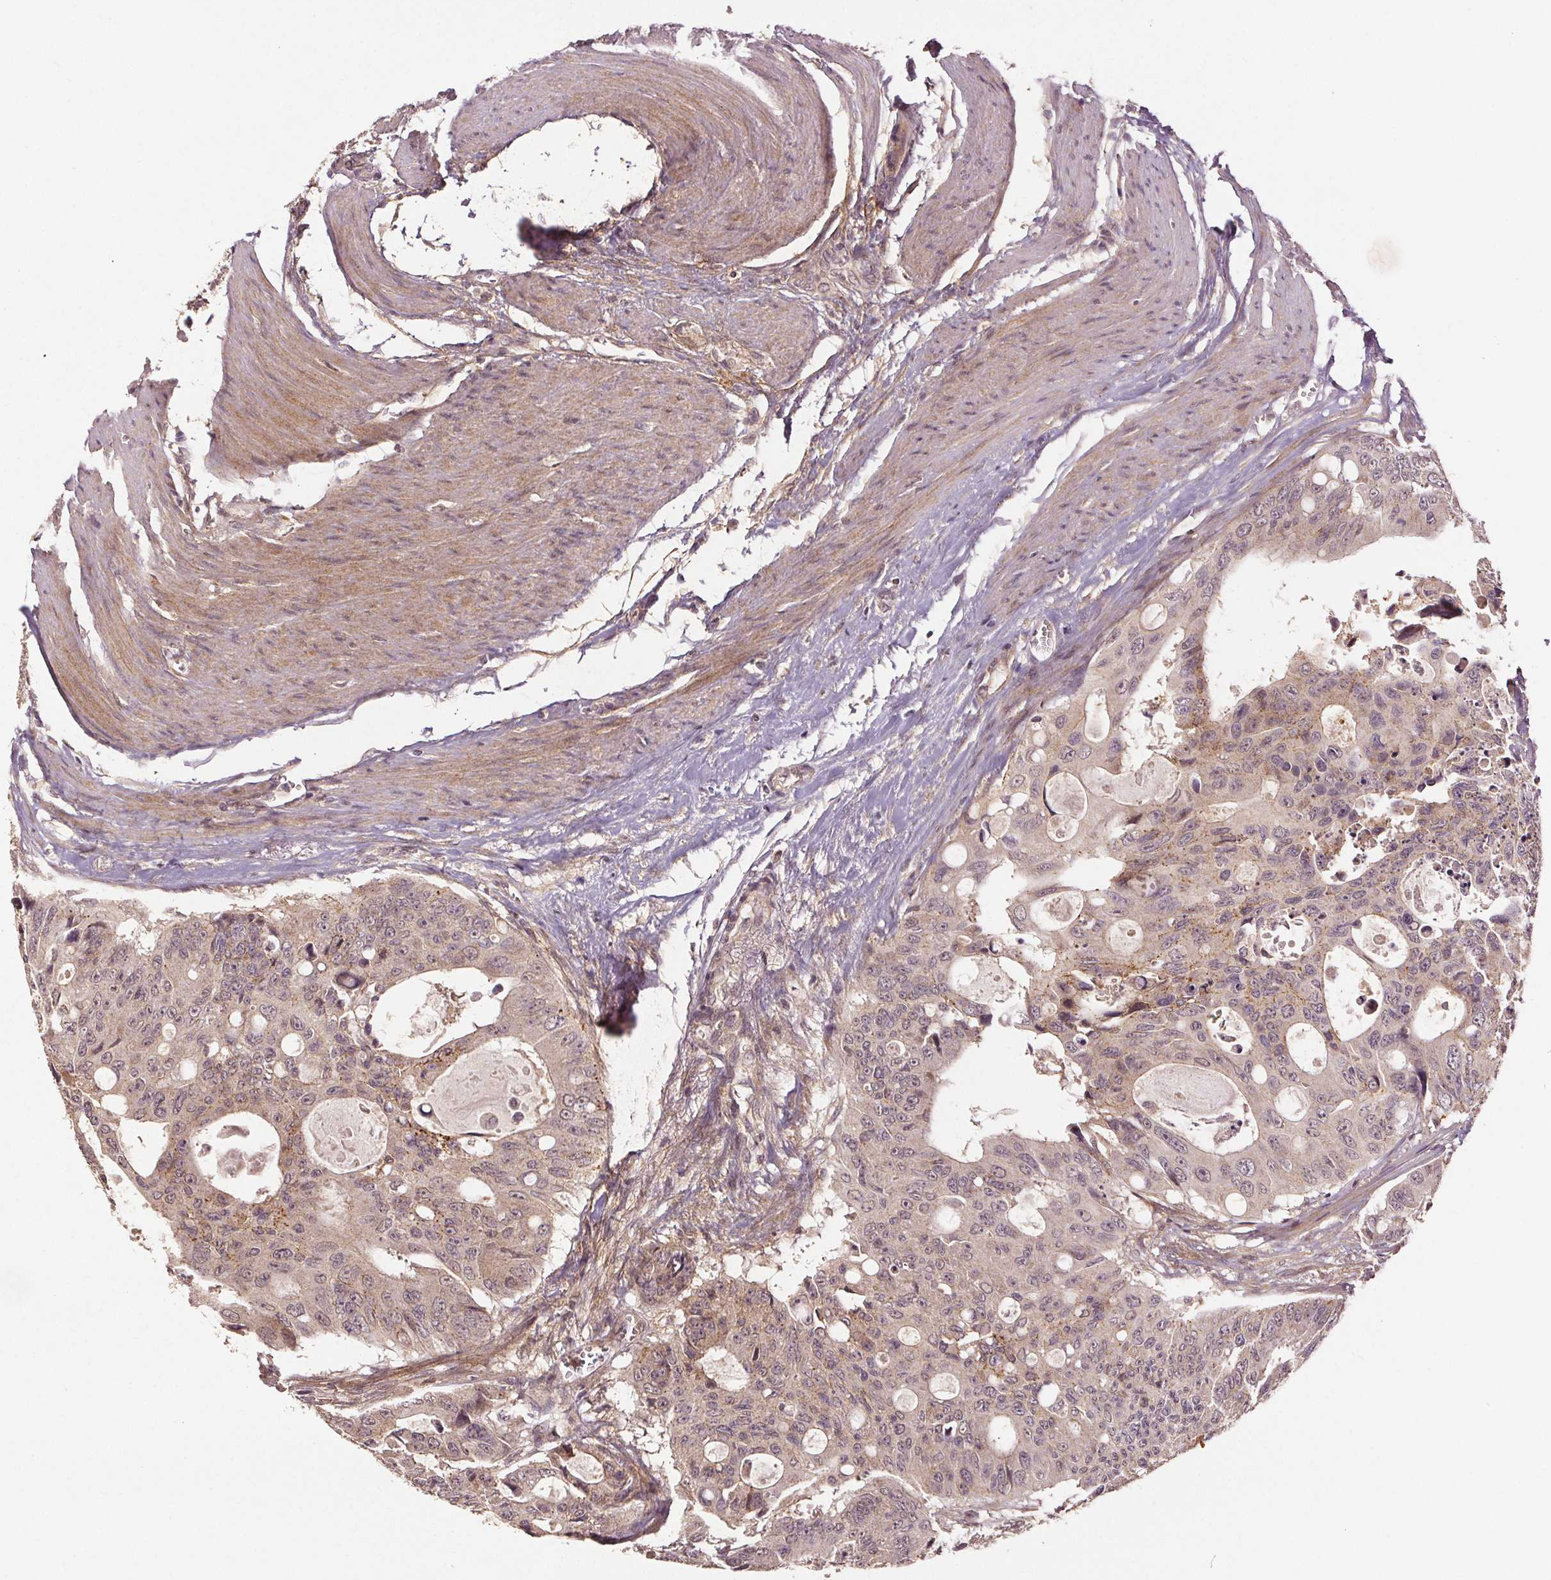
{"staining": {"intensity": "weak", "quantity": "<25%", "location": "cytoplasmic/membranous"}, "tissue": "colorectal cancer", "cell_type": "Tumor cells", "image_type": "cancer", "snomed": [{"axis": "morphology", "description": "Adenocarcinoma, NOS"}, {"axis": "topography", "description": "Rectum"}], "caption": "The immunohistochemistry image has no significant staining in tumor cells of colorectal adenocarcinoma tissue.", "gene": "EPHB3", "patient": {"sex": "male", "age": 76}}